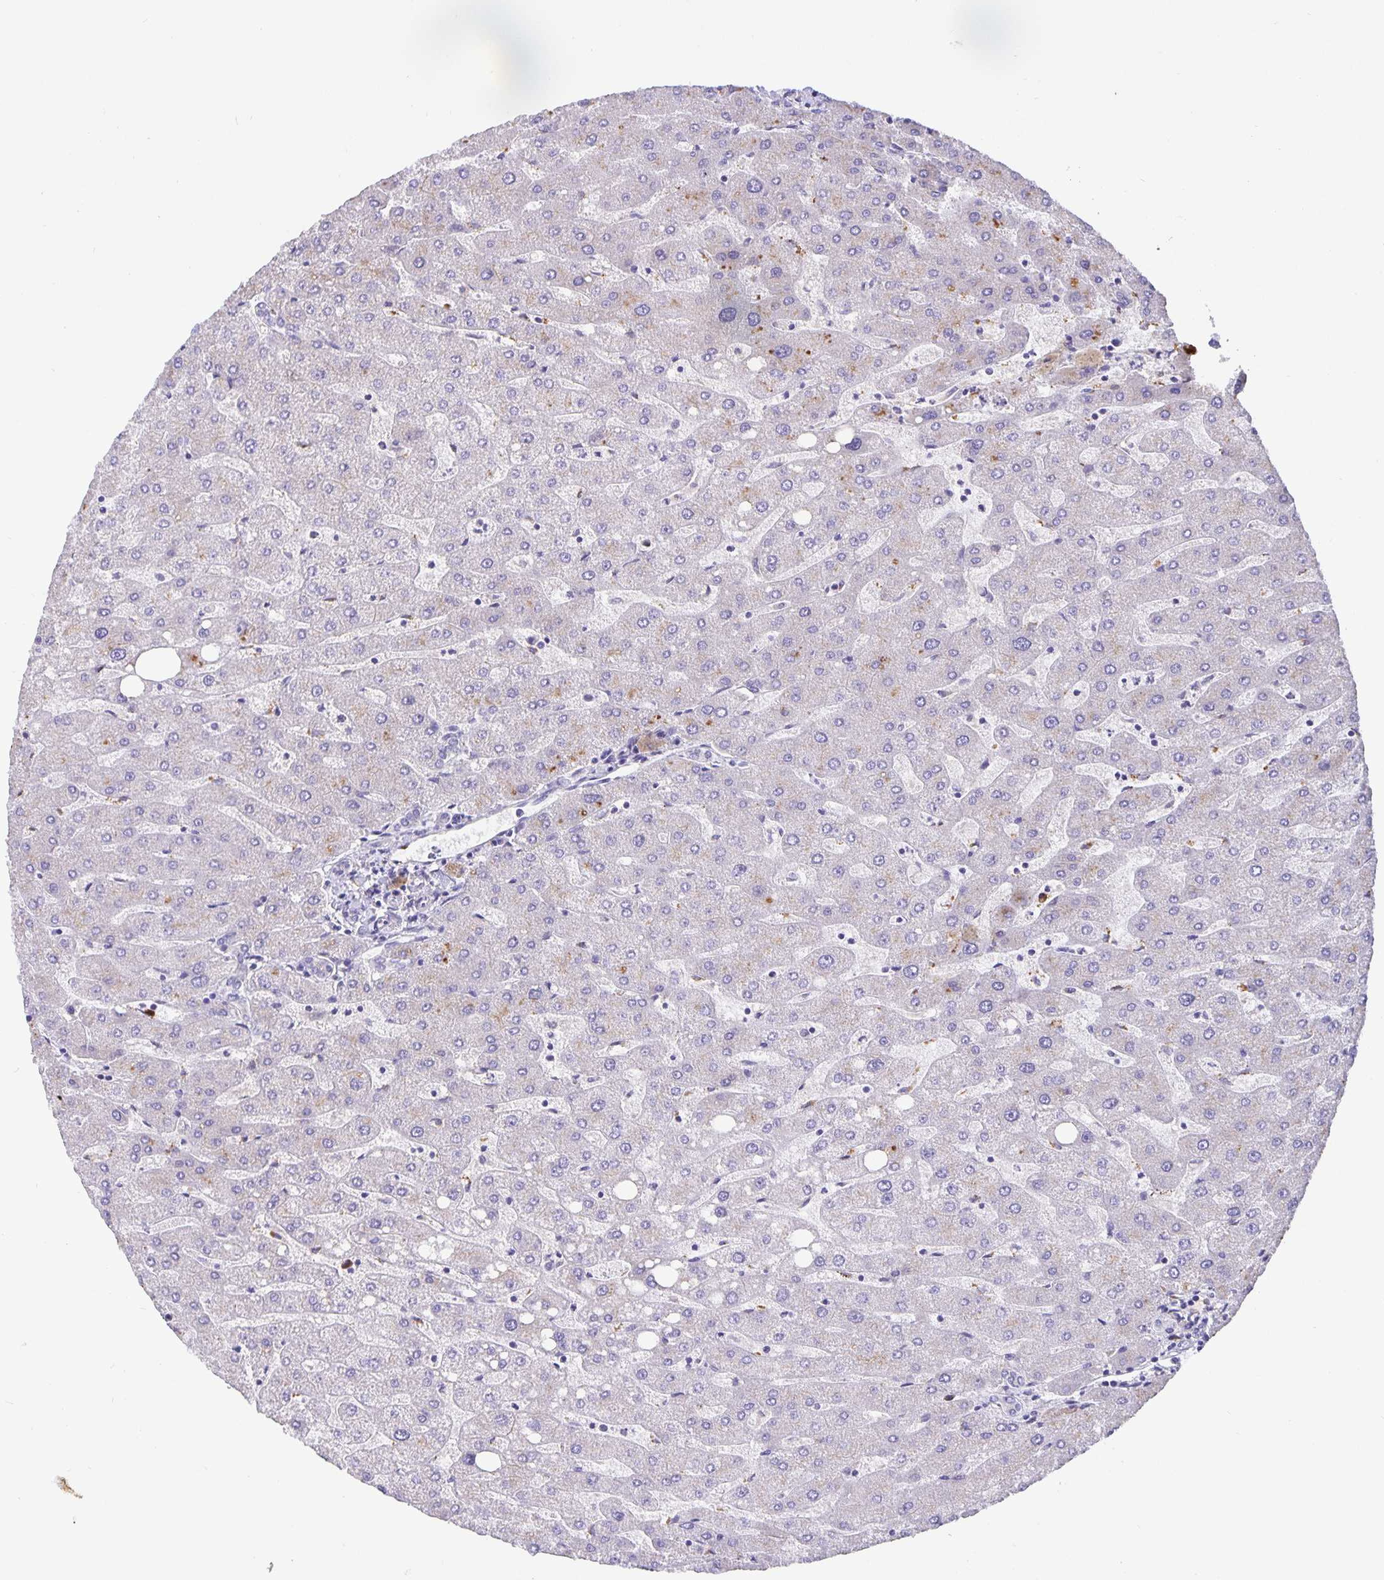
{"staining": {"intensity": "negative", "quantity": "none", "location": "none"}, "tissue": "liver", "cell_type": "Cholangiocytes", "image_type": "normal", "snomed": [{"axis": "morphology", "description": "Normal tissue, NOS"}, {"axis": "topography", "description": "Liver"}], "caption": "Immunohistochemical staining of normal liver shows no significant expression in cholangiocytes.", "gene": "EML6", "patient": {"sex": "male", "age": 67}}